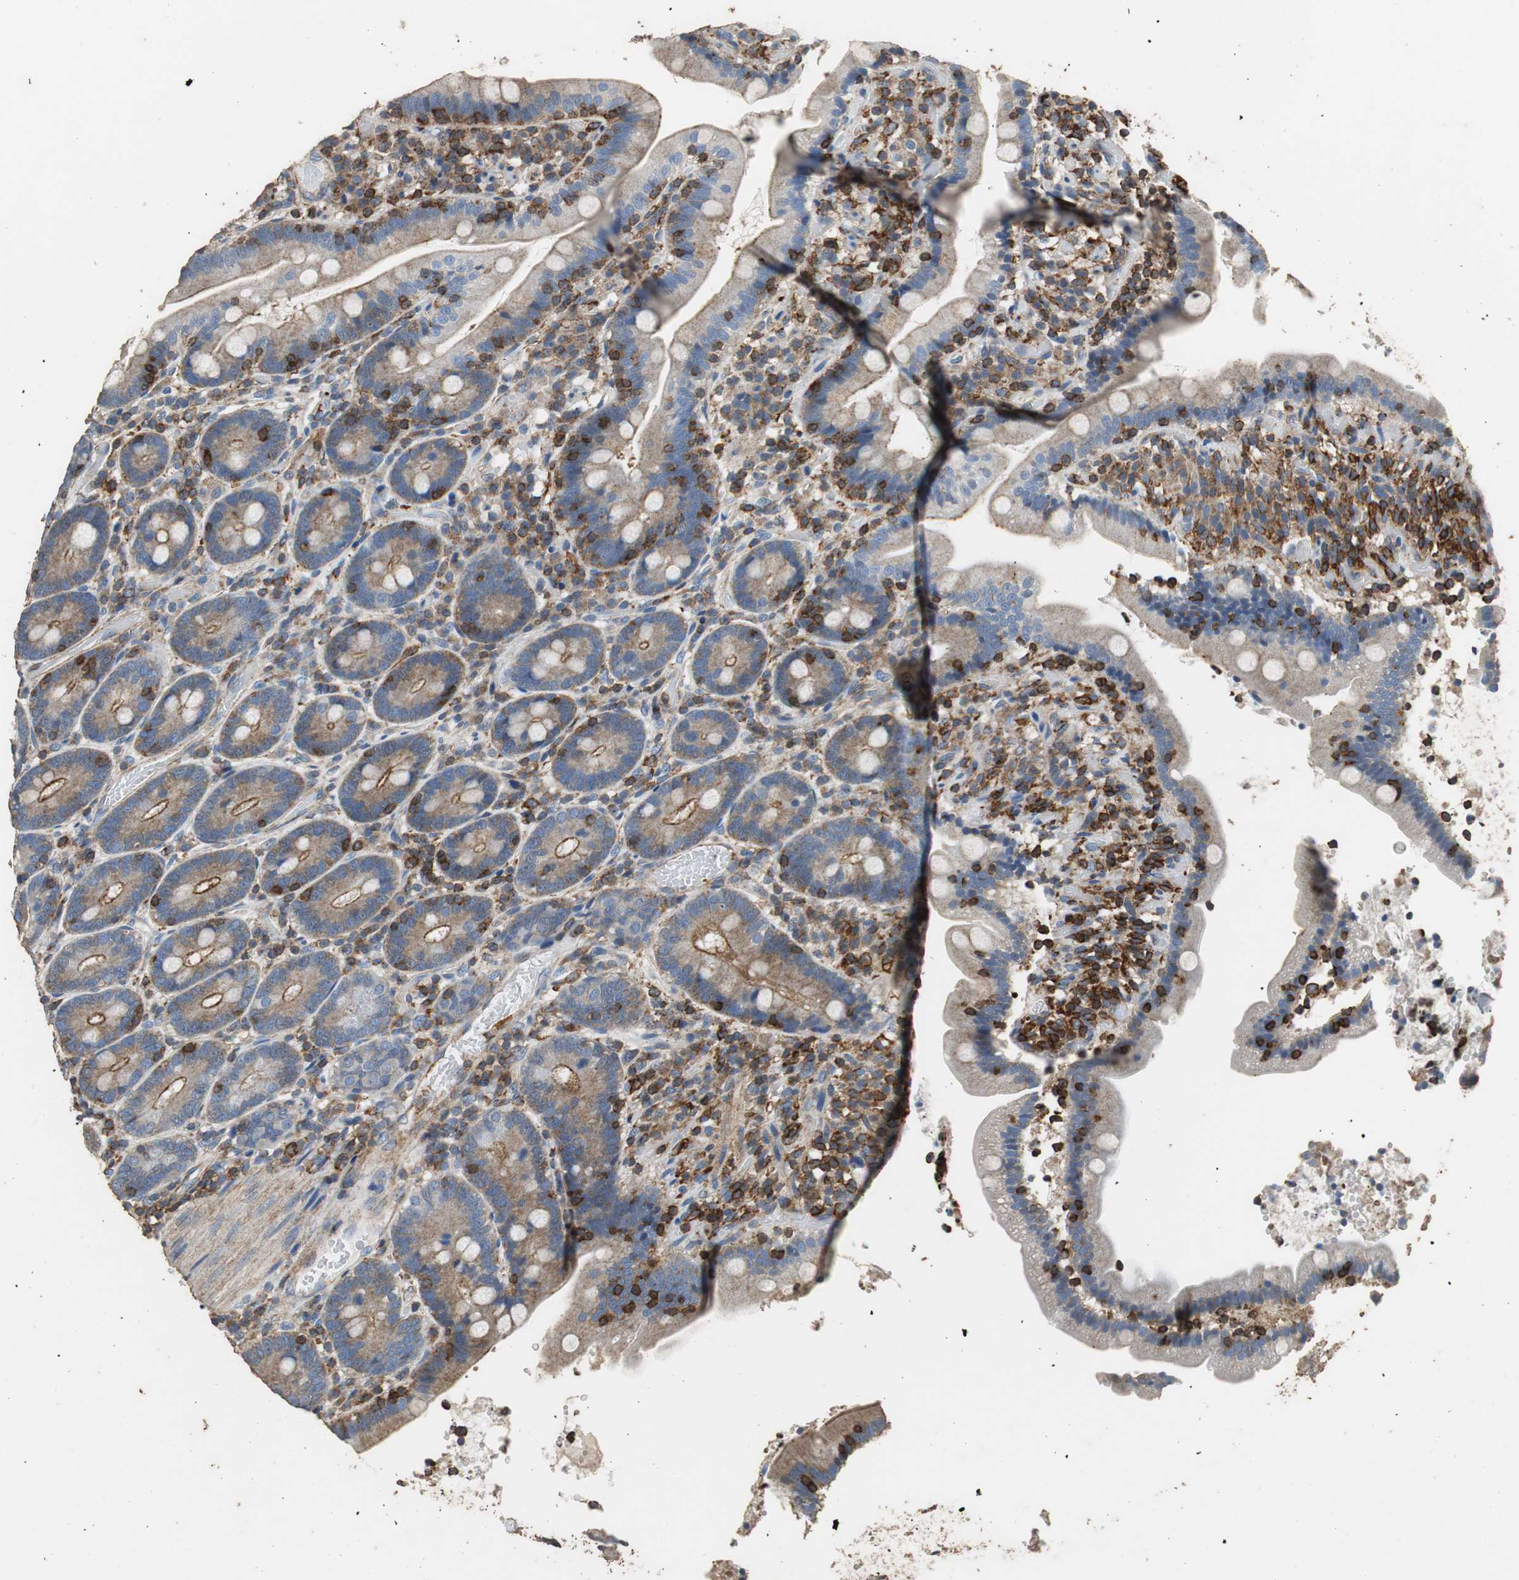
{"staining": {"intensity": "weak", "quantity": ">75%", "location": "cytoplasmic/membranous"}, "tissue": "duodenum", "cell_type": "Glandular cells", "image_type": "normal", "snomed": [{"axis": "morphology", "description": "Normal tissue, NOS"}, {"axis": "topography", "description": "Duodenum"}], "caption": "Glandular cells reveal low levels of weak cytoplasmic/membranous positivity in approximately >75% of cells in unremarkable duodenum.", "gene": "PRKRA", "patient": {"sex": "male", "age": 66}}